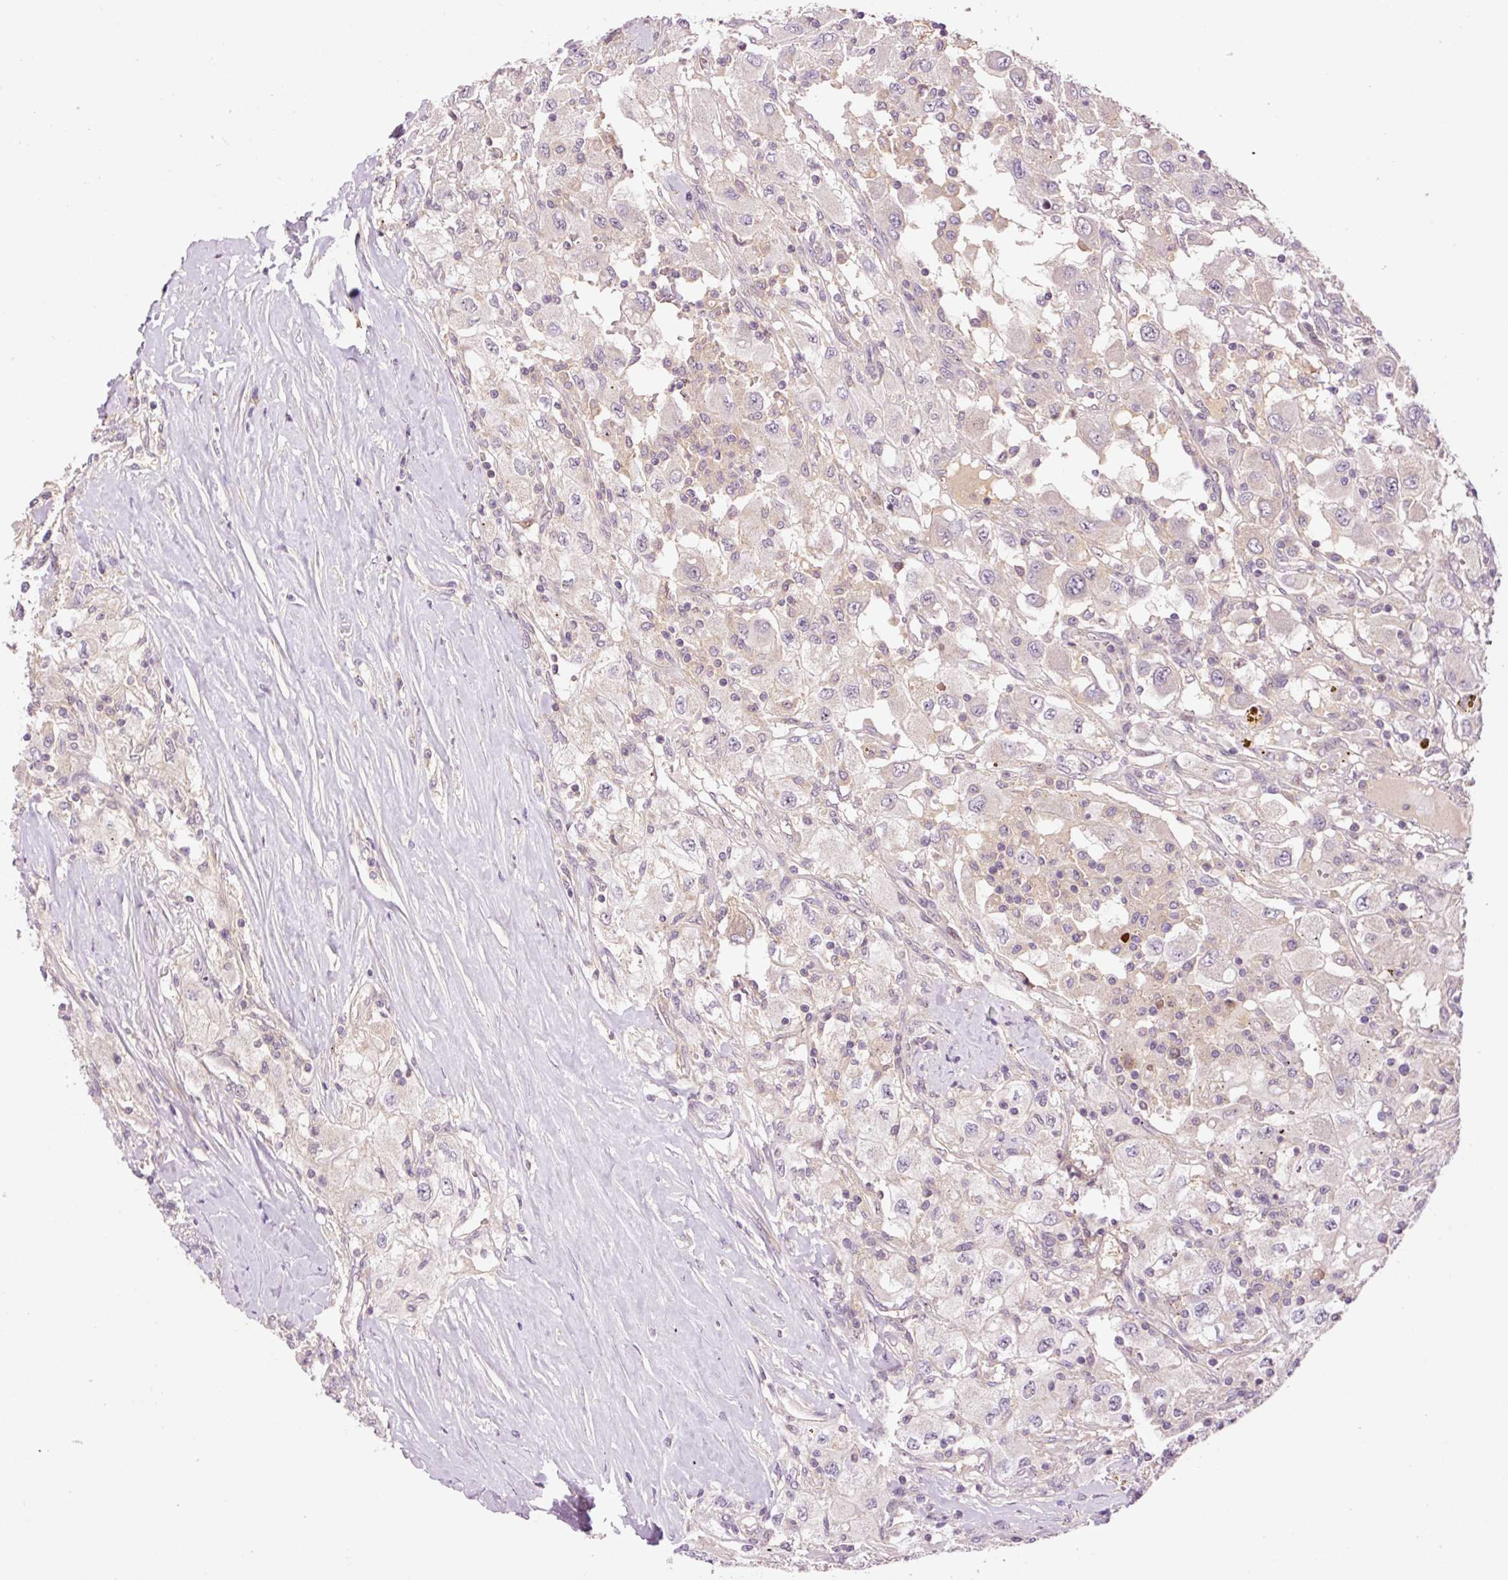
{"staining": {"intensity": "negative", "quantity": "none", "location": "none"}, "tissue": "renal cancer", "cell_type": "Tumor cells", "image_type": "cancer", "snomed": [{"axis": "morphology", "description": "Adenocarcinoma, NOS"}, {"axis": "topography", "description": "Kidney"}], "caption": "There is no significant staining in tumor cells of renal adenocarcinoma.", "gene": "DPPA4", "patient": {"sex": "female", "age": 67}}